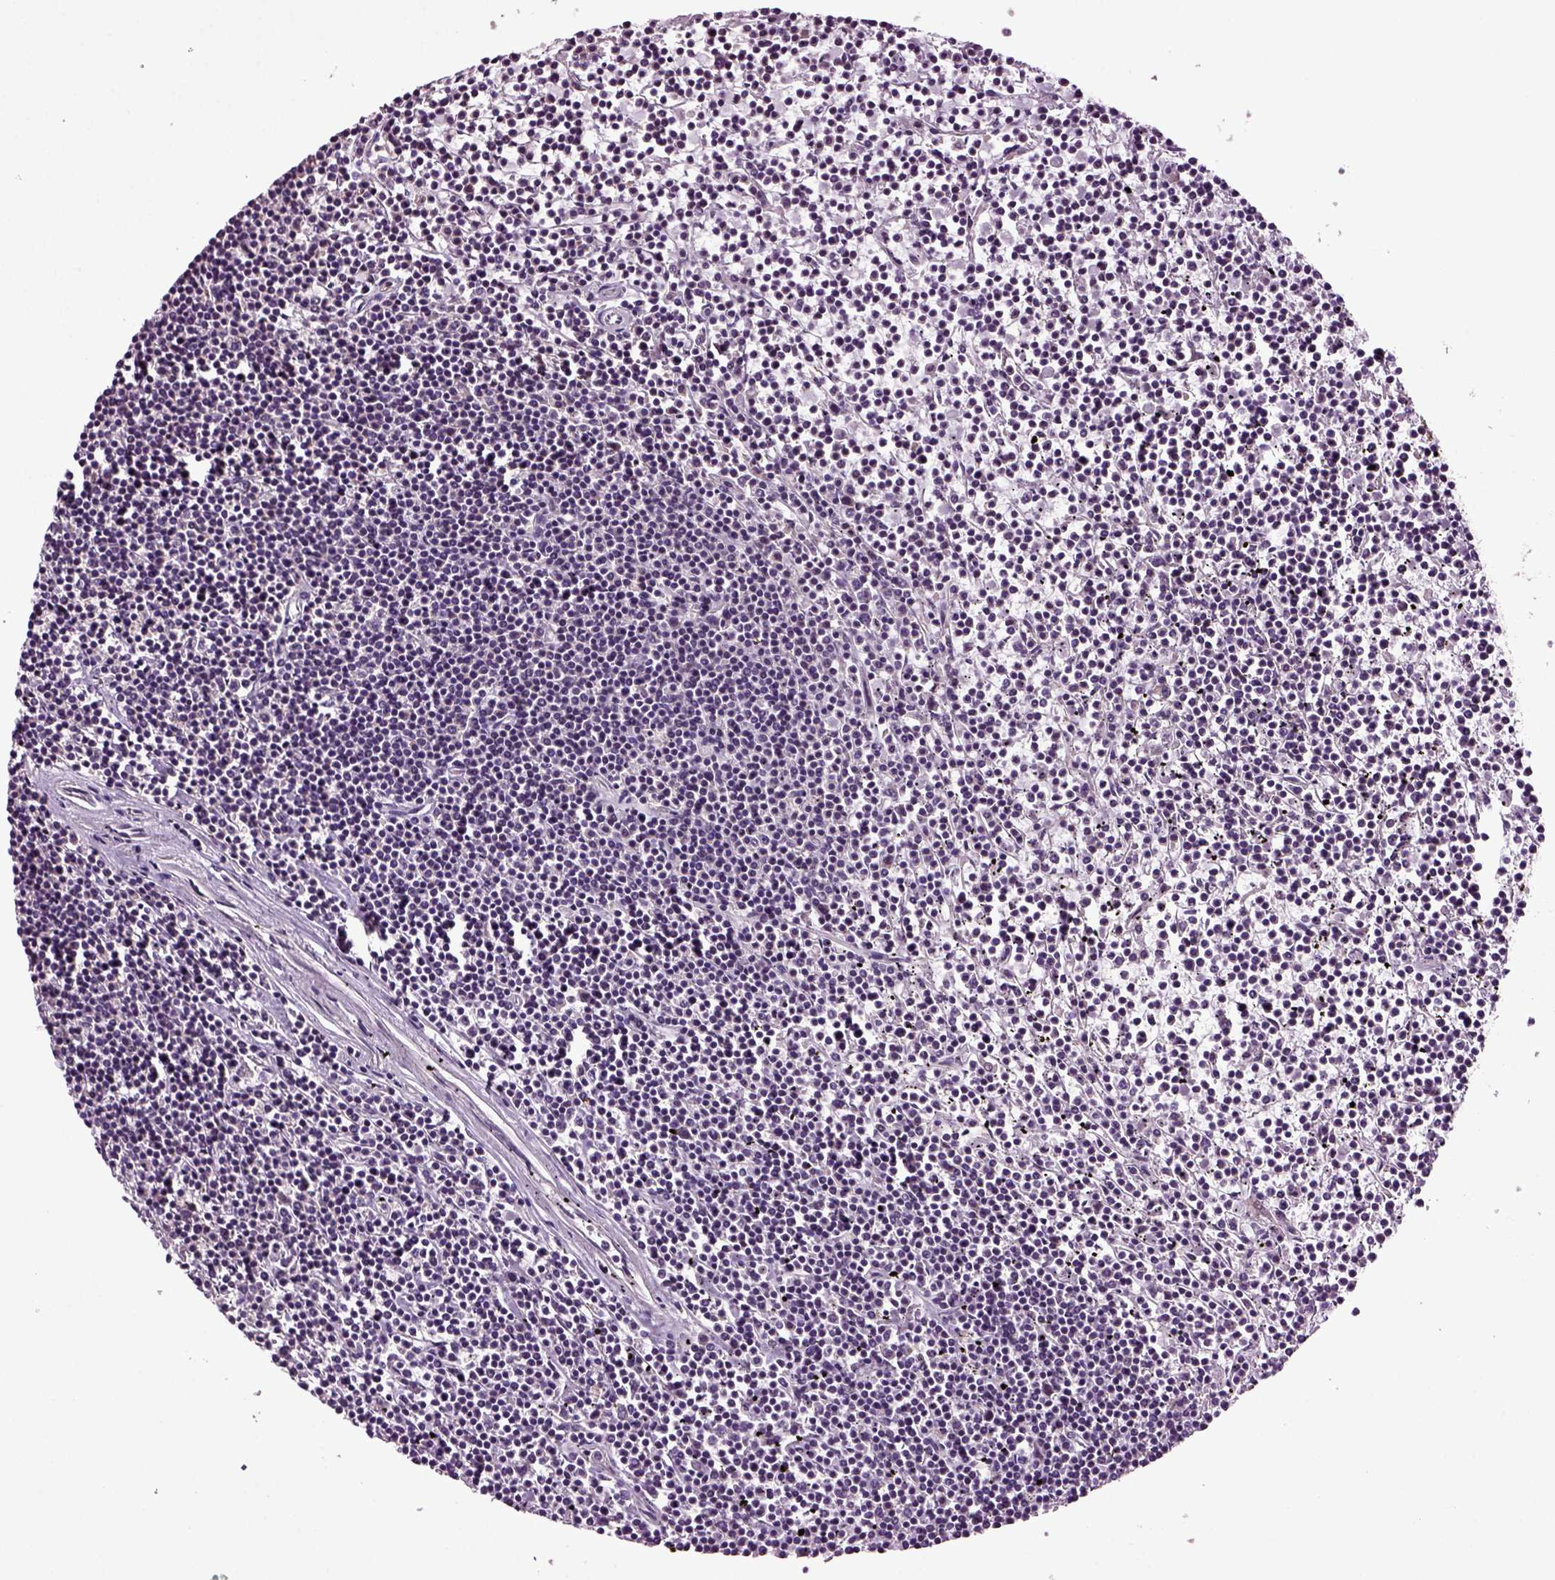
{"staining": {"intensity": "negative", "quantity": "none", "location": "none"}, "tissue": "lymphoma", "cell_type": "Tumor cells", "image_type": "cancer", "snomed": [{"axis": "morphology", "description": "Malignant lymphoma, non-Hodgkin's type, Low grade"}, {"axis": "topography", "description": "Spleen"}], "caption": "Tumor cells show no significant protein staining in lymphoma. (DAB IHC with hematoxylin counter stain).", "gene": "HAGHL", "patient": {"sex": "female", "age": 19}}